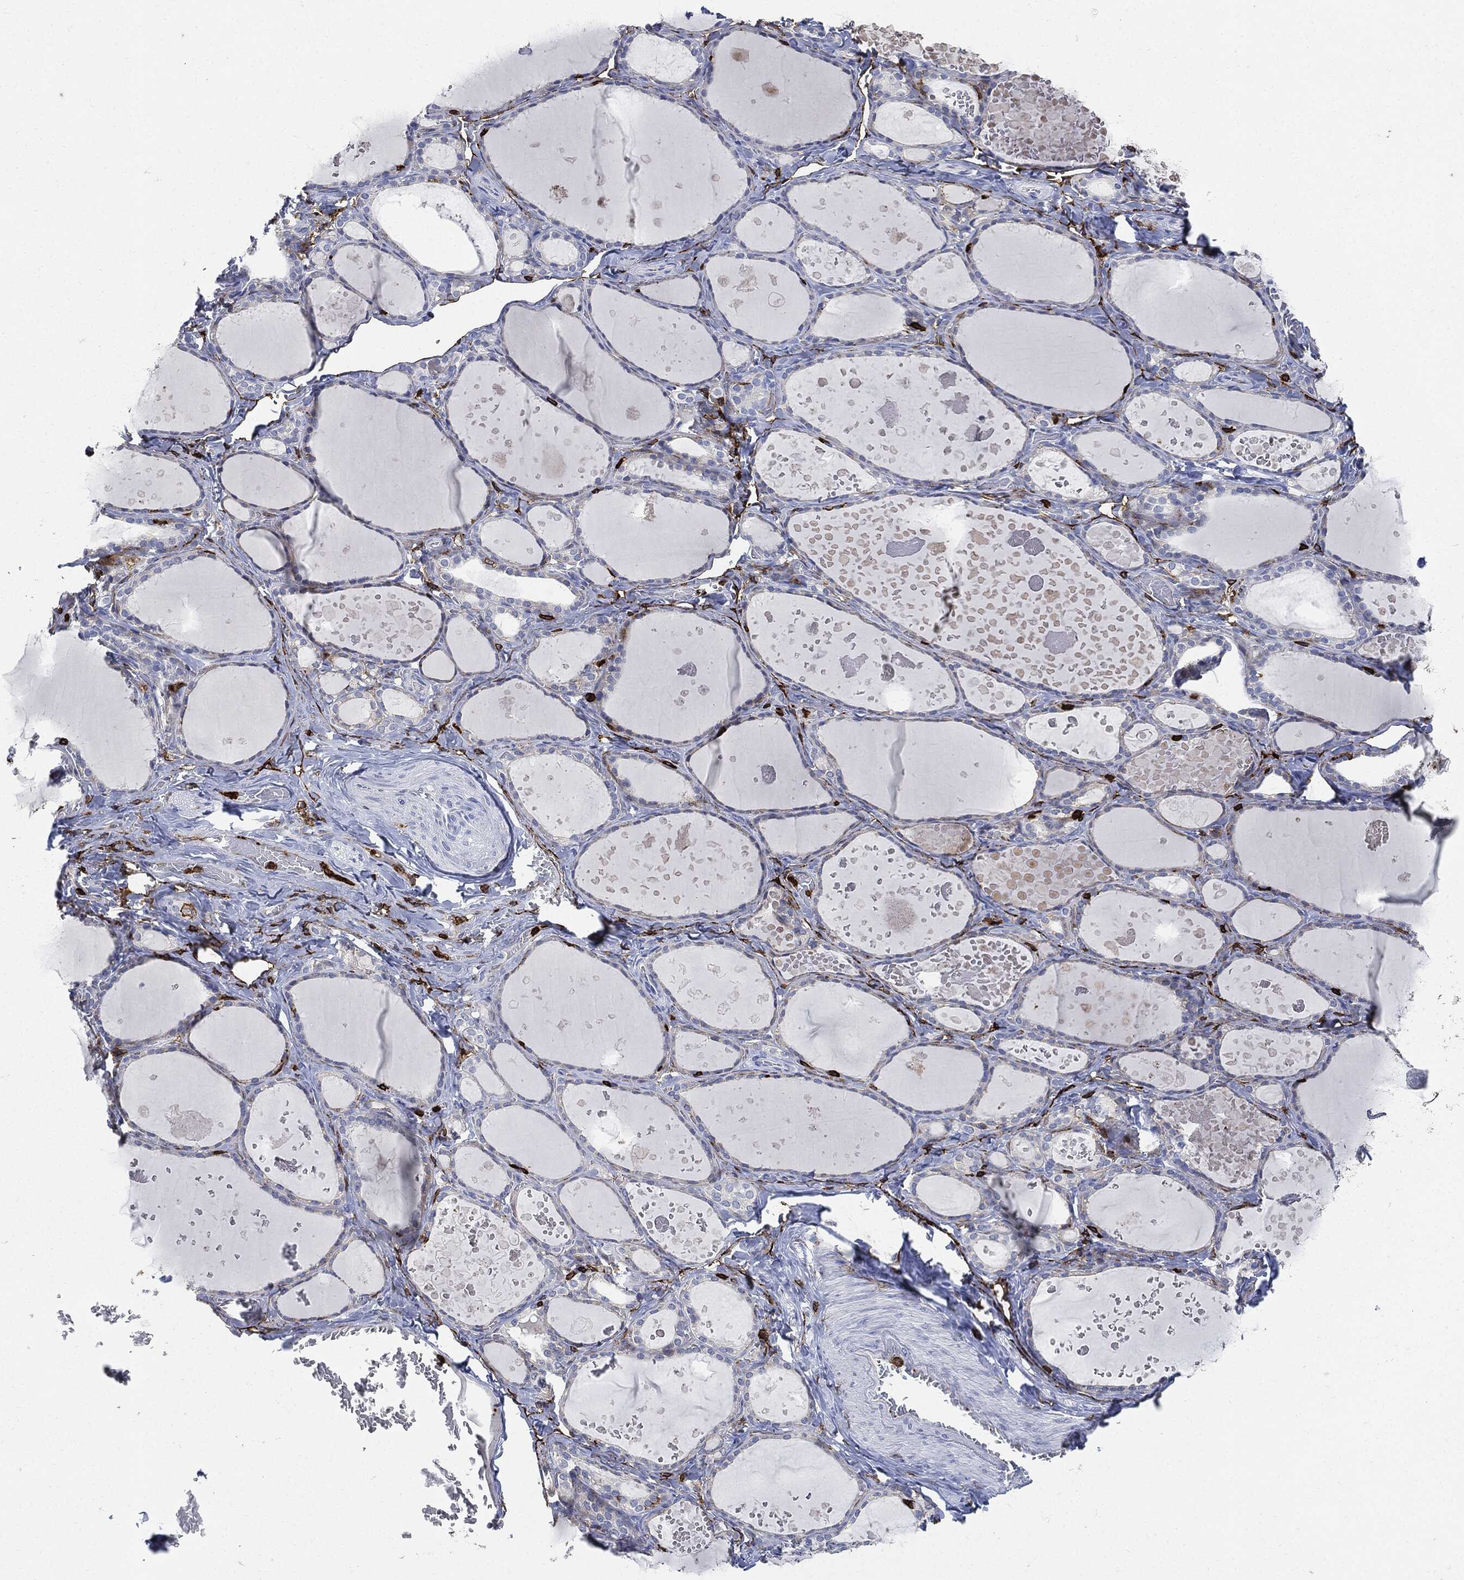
{"staining": {"intensity": "negative", "quantity": "none", "location": "none"}, "tissue": "thyroid gland", "cell_type": "Glandular cells", "image_type": "normal", "snomed": [{"axis": "morphology", "description": "Normal tissue, NOS"}, {"axis": "topography", "description": "Thyroid gland"}], "caption": "This is a photomicrograph of IHC staining of benign thyroid gland, which shows no positivity in glandular cells. Brightfield microscopy of immunohistochemistry (IHC) stained with DAB (3,3'-diaminobenzidine) (brown) and hematoxylin (blue), captured at high magnification.", "gene": "PTPRC", "patient": {"sex": "female", "age": 56}}